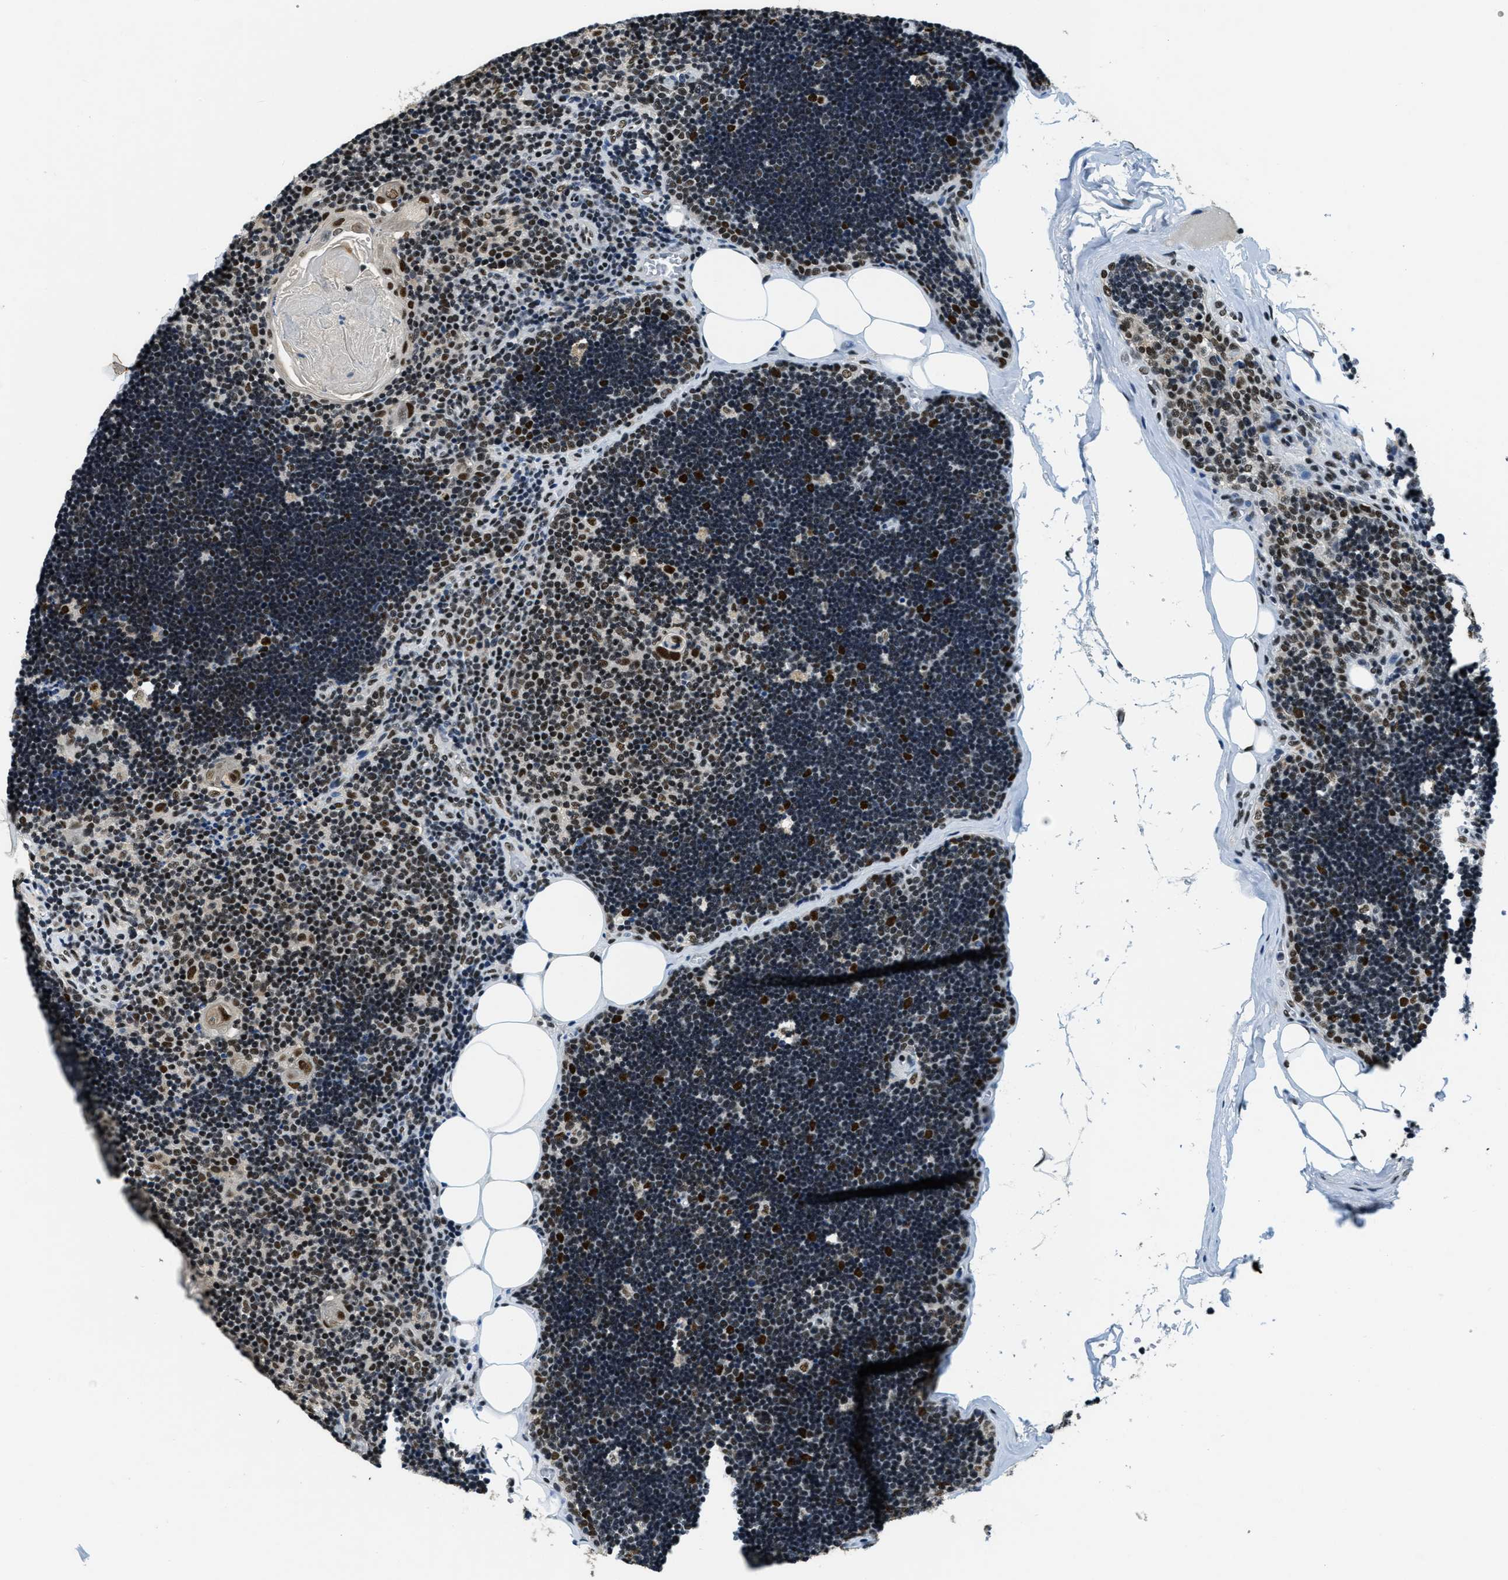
{"staining": {"intensity": "strong", "quantity": ">75%", "location": "nuclear"}, "tissue": "lymph node", "cell_type": "Germinal center cells", "image_type": "normal", "snomed": [{"axis": "morphology", "description": "Normal tissue, NOS"}, {"axis": "topography", "description": "Lymph node"}], "caption": "Protein expression analysis of benign human lymph node reveals strong nuclear expression in about >75% of germinal center cells. The staining was performed using DAB to visualize the protein expression in brown, while the nuclei were stained in blue with hematoxylin (Magnification: 20x).", "gene": "SSB", "patient": {"sex": "male", "age": 33}}